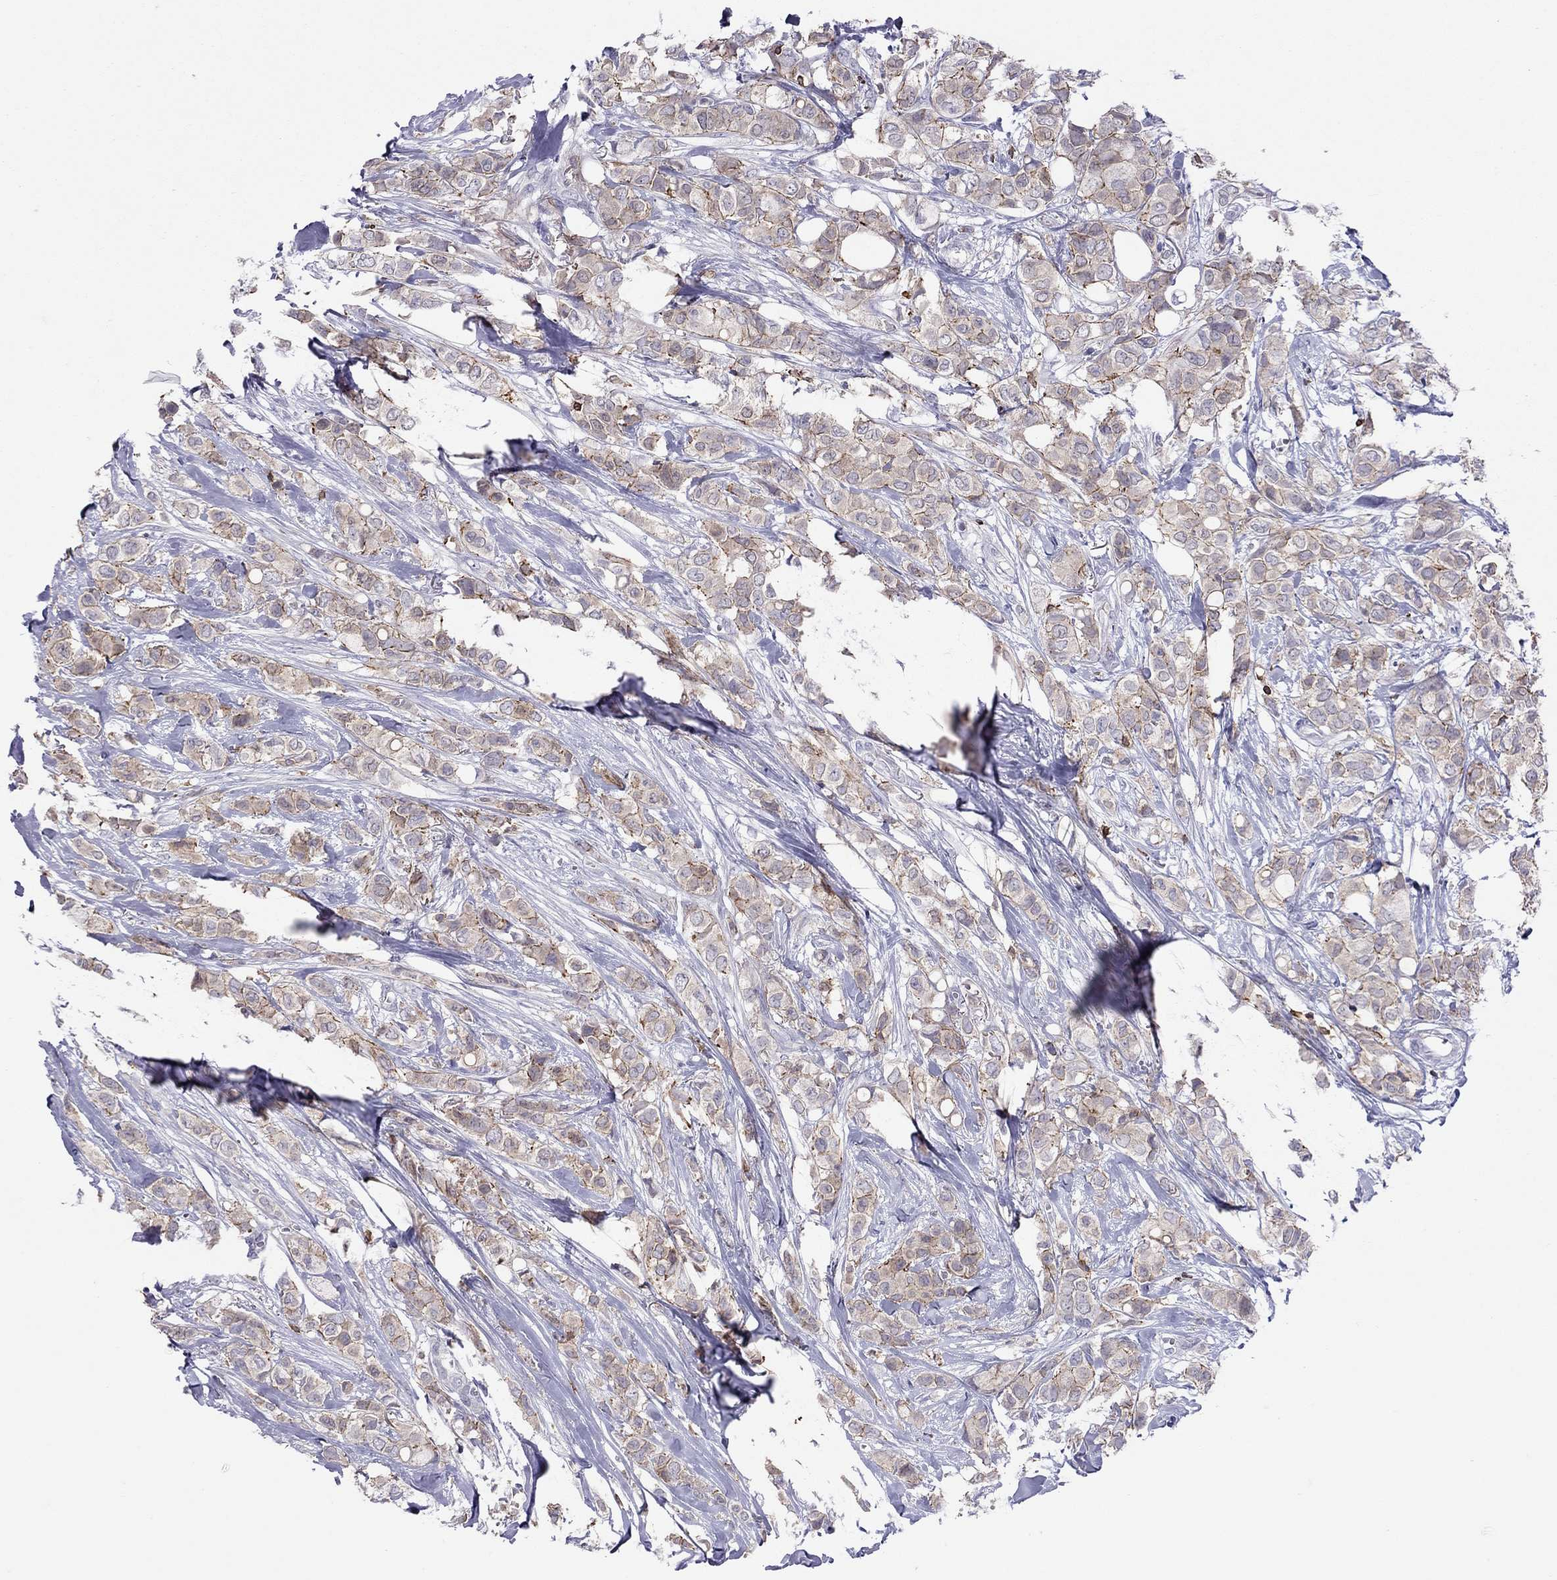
{"staining": {"intensity": "moderate", "quantity": "<25%", "location": "cytoplasmic/membranous"}, "tissue": "breast cancer", "cell_type": "Tumor cells", "image_type": "cancer", "snomed": [{"axis": "morphology", "description": "Duct carcinoma"}, {"axis": "topography", "description": "Breast"}], "caption": "A brown stain highlights moderate cytoplasmic/membranous expression of a protein in human breast infiltrating ductal carcinoma tumor cells.", "gene": "MND1", "patient": {"sex": "female", "age": 85}}